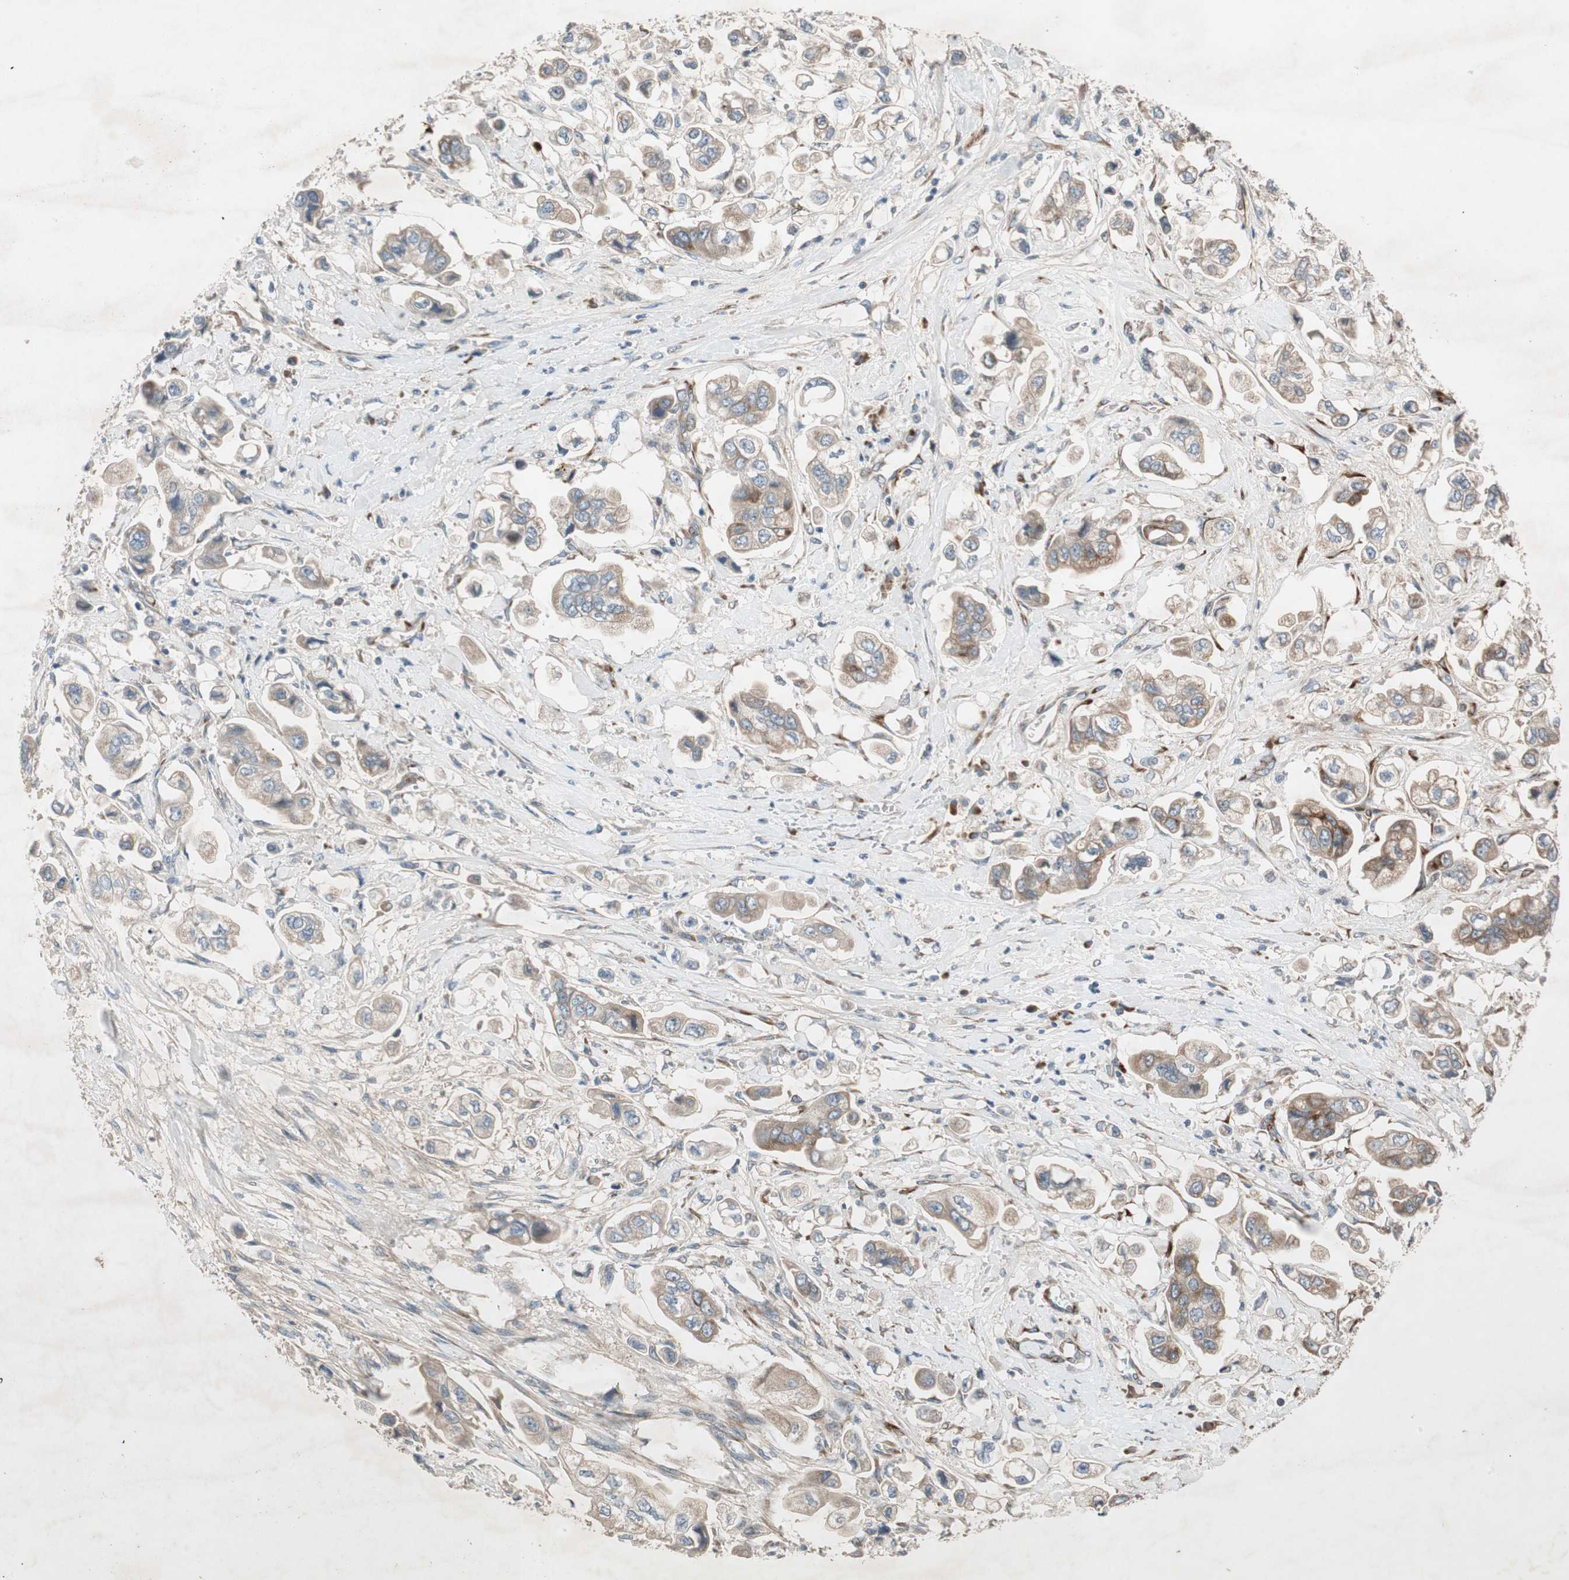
{"staining": {"intensity": "moderate", "quantity": ">75%", "location": "cytoplasmic/membranous"}, "tissue": "stomach cancer", "cell_type": "Tumor cells", "image_type": "cancer", "snomed": [{"axis": "morphology", "description": "Adenocarcinoma, NOS"}, {"axis": "topography", "description": "Stomach"}], "caption": "There is medium levels of moderate cytoplasmic/membranous positivity in tumor cells of adenocarcinoma (stomach), as demonstrated by immunohistochemical staining (brown color).", "gene": "APOO", "patient": {"sex": "male", "age": 62}}